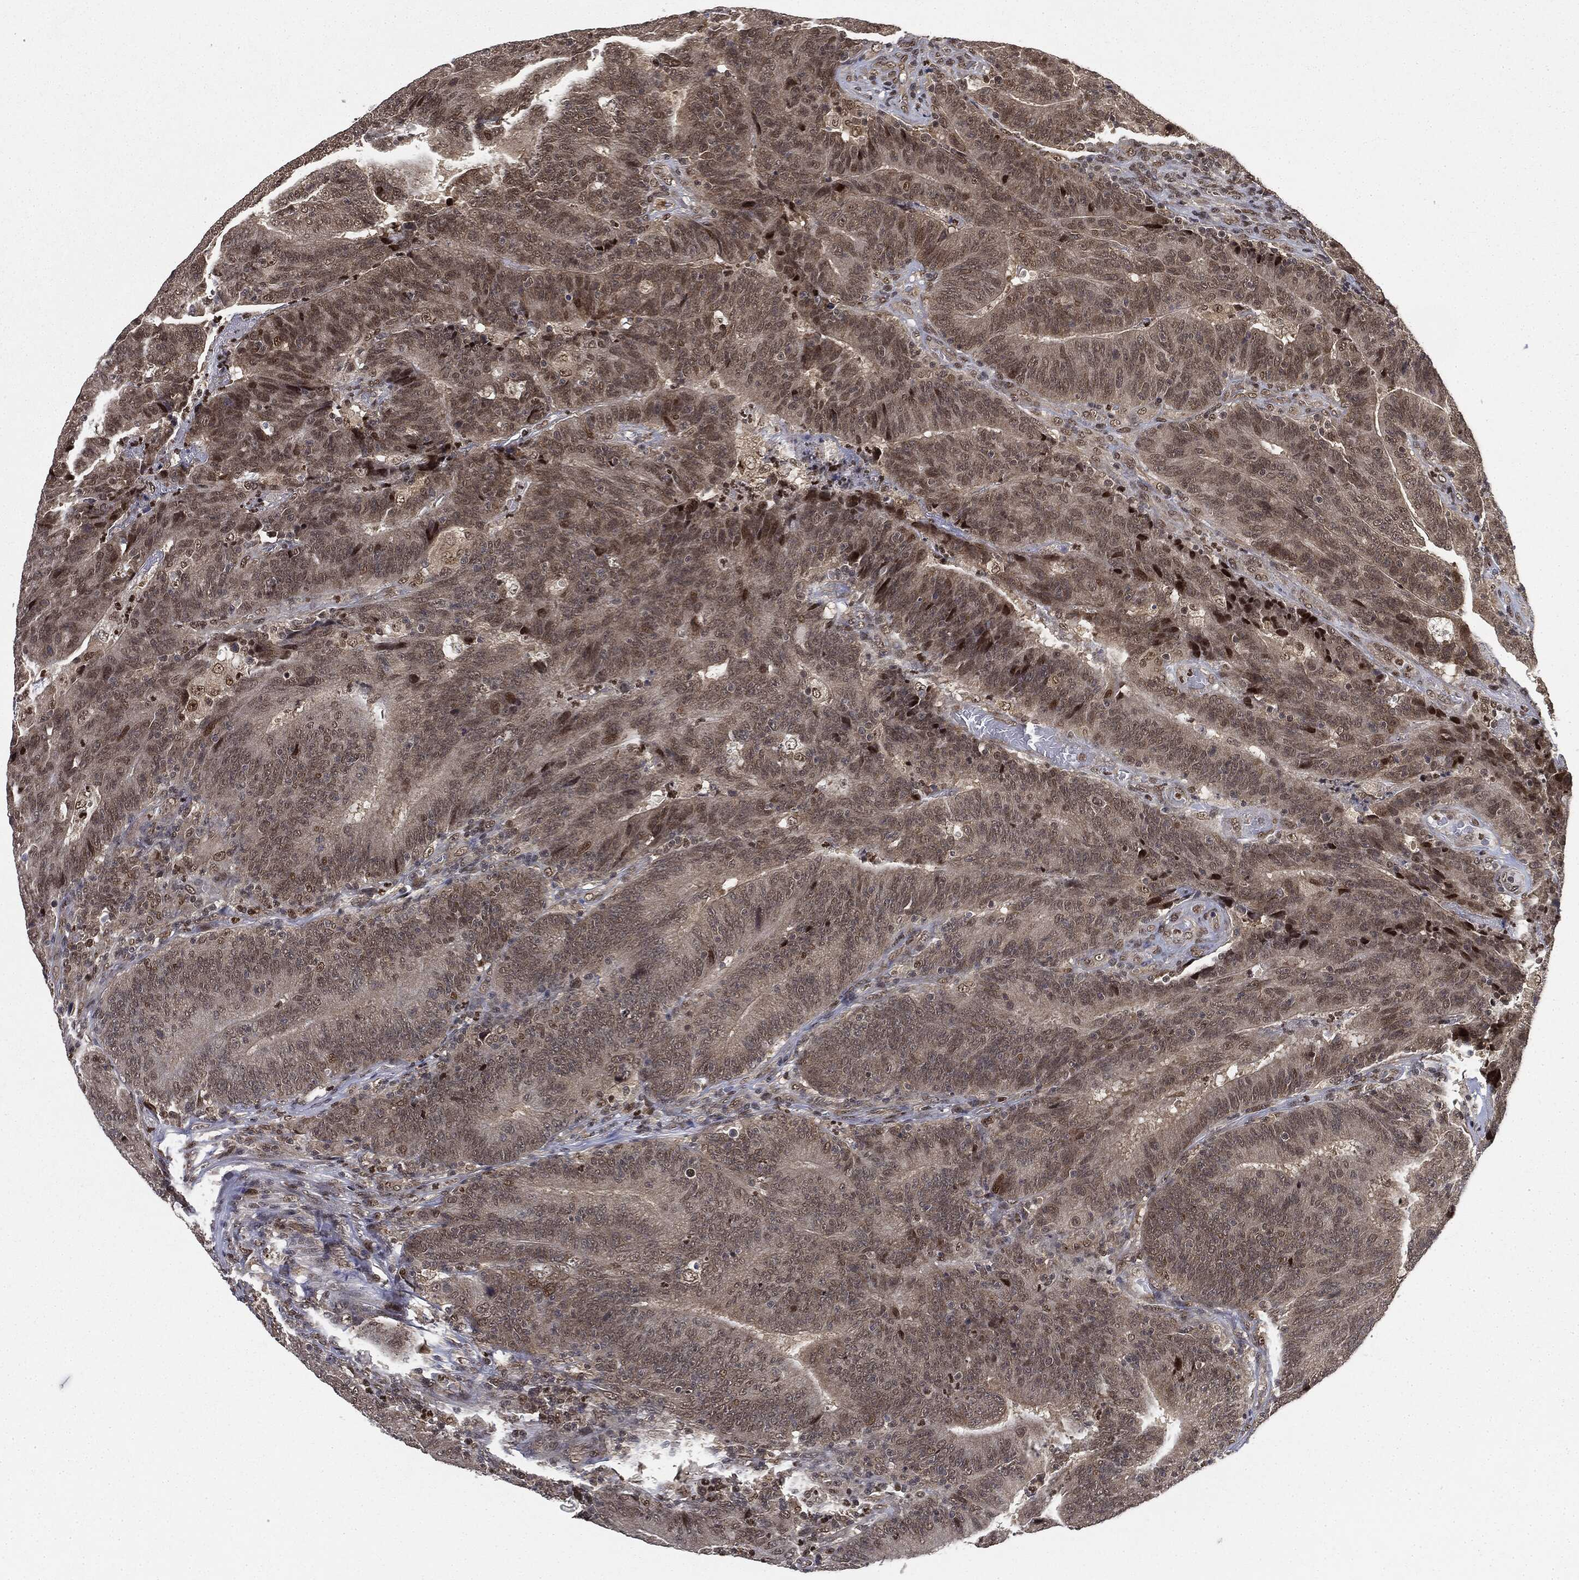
{"staining": {"intensity": "weak", "quantity": ">75%", "location": "cytoplasmic/membranous,nuclear"}, "tissue": "colorectal cancer", "cell_type": "Tumor cells", "image_type": "cancer", "snomed": [{"axis": "morphology", "description": "Adenocarcinoma, NOS"}, {"axis": "topography", "description": "Colon"}], "caption": "Immunohistochemical staining of colorectal cancer (adenocarcinoma) shows weak cytoplasmic/membranous and nuclear protein expression in approximately >75% of tumor cells.", "gene": "TBC1D22A", "patient": {"sex": "female", "age": 75}}